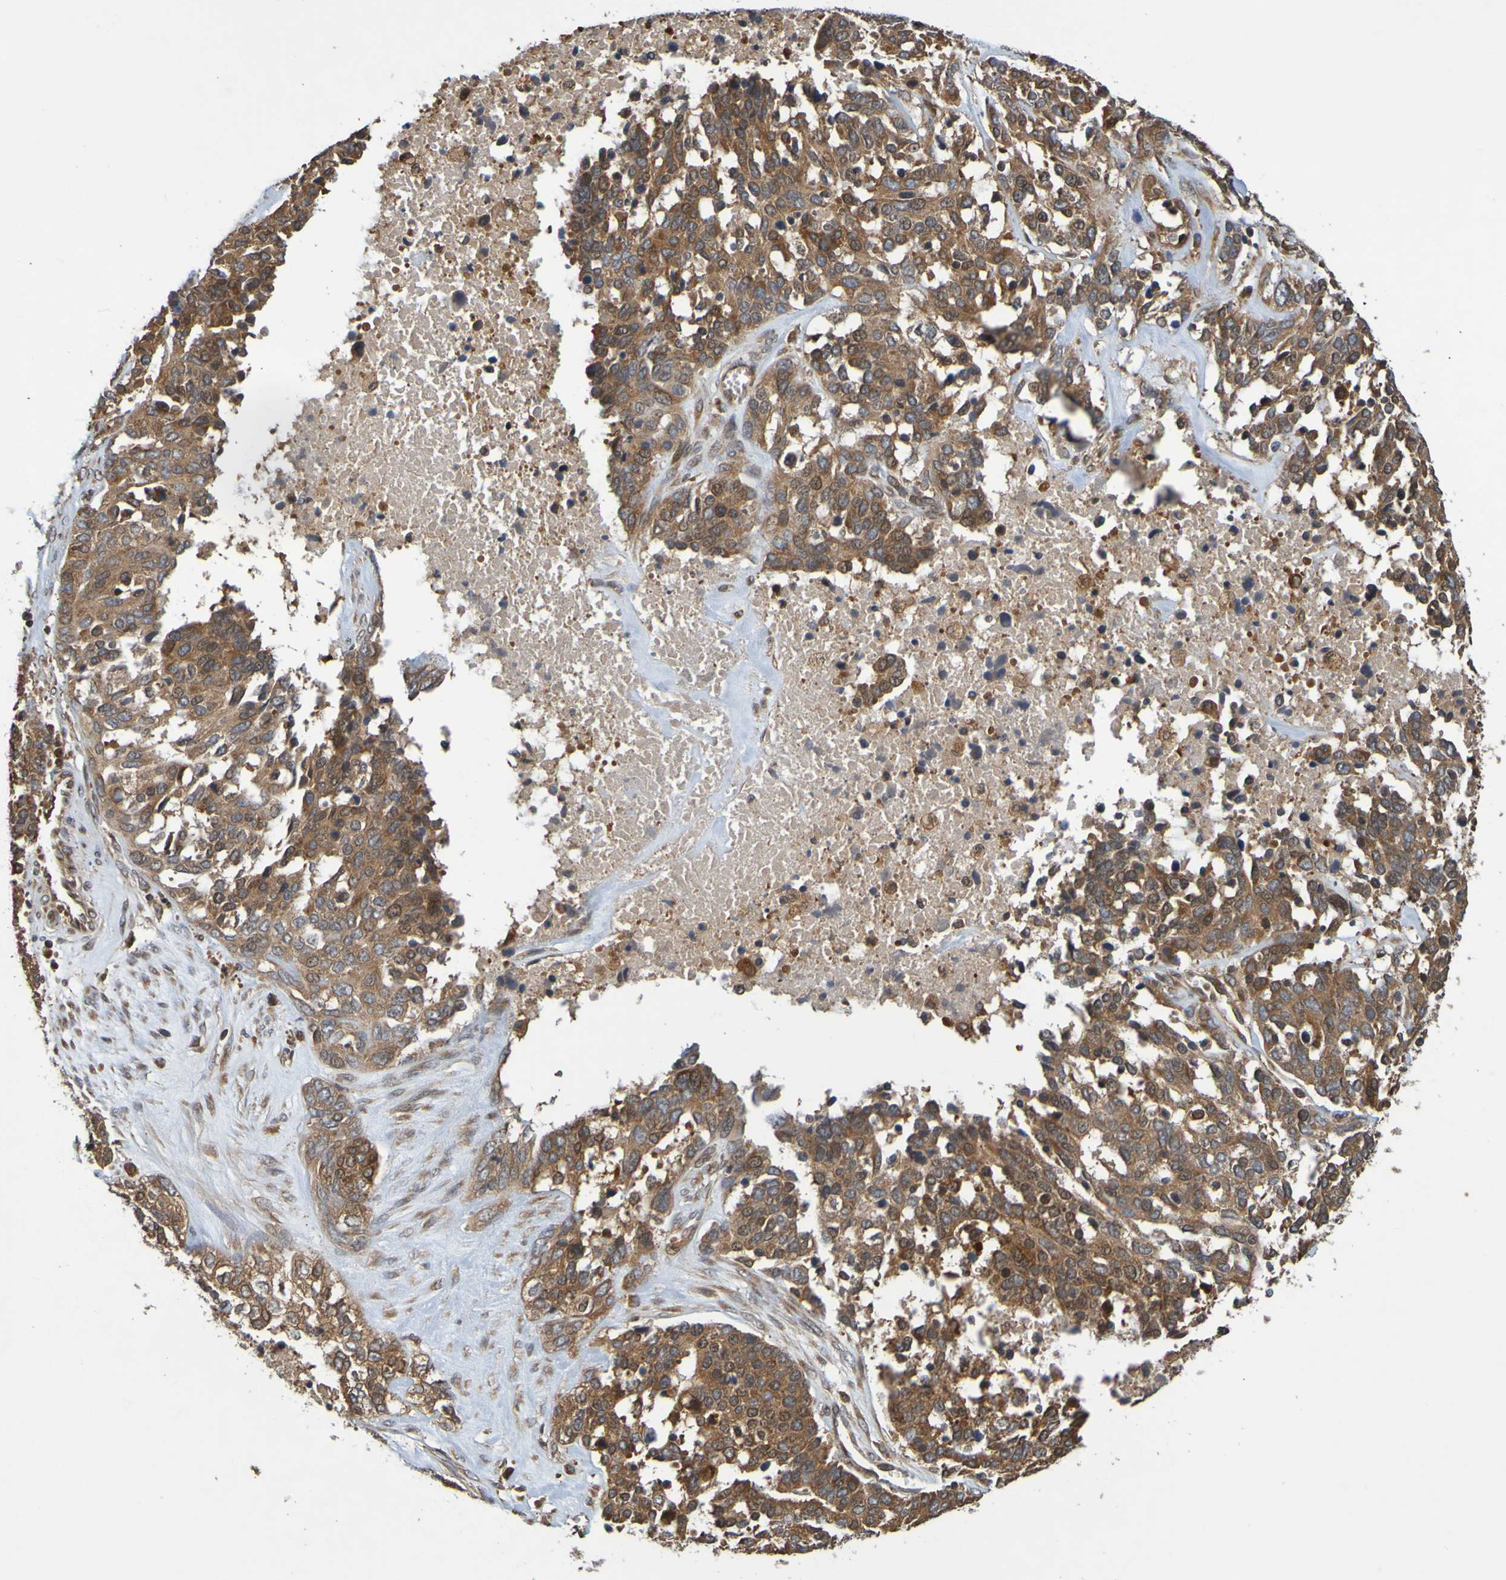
{"staining": {"intensity": "strong", "quantity": ">75%", "location": "cytoplasmic/membranous"}, "tissue": "ovarian cancer", "cell_type": "Tumor cells", "image_type": "cancer", "snomed": [{"axis": "morphology", "description": "Cystadenocarcinoma, serous, NOS"}, {"axis": "topography", "description": "Ovary"}], "caption": "Ovarian cancer stained for a protein shows strong cytoplasmic/membranous positivity in tumor cells. The staining is performed using DAB brown chromogen to label protein expression. The nuclei are counter-stained blue using hematoxylin.", "gene": "OCRL", "patient": {"sex": "female", "age": 44}}